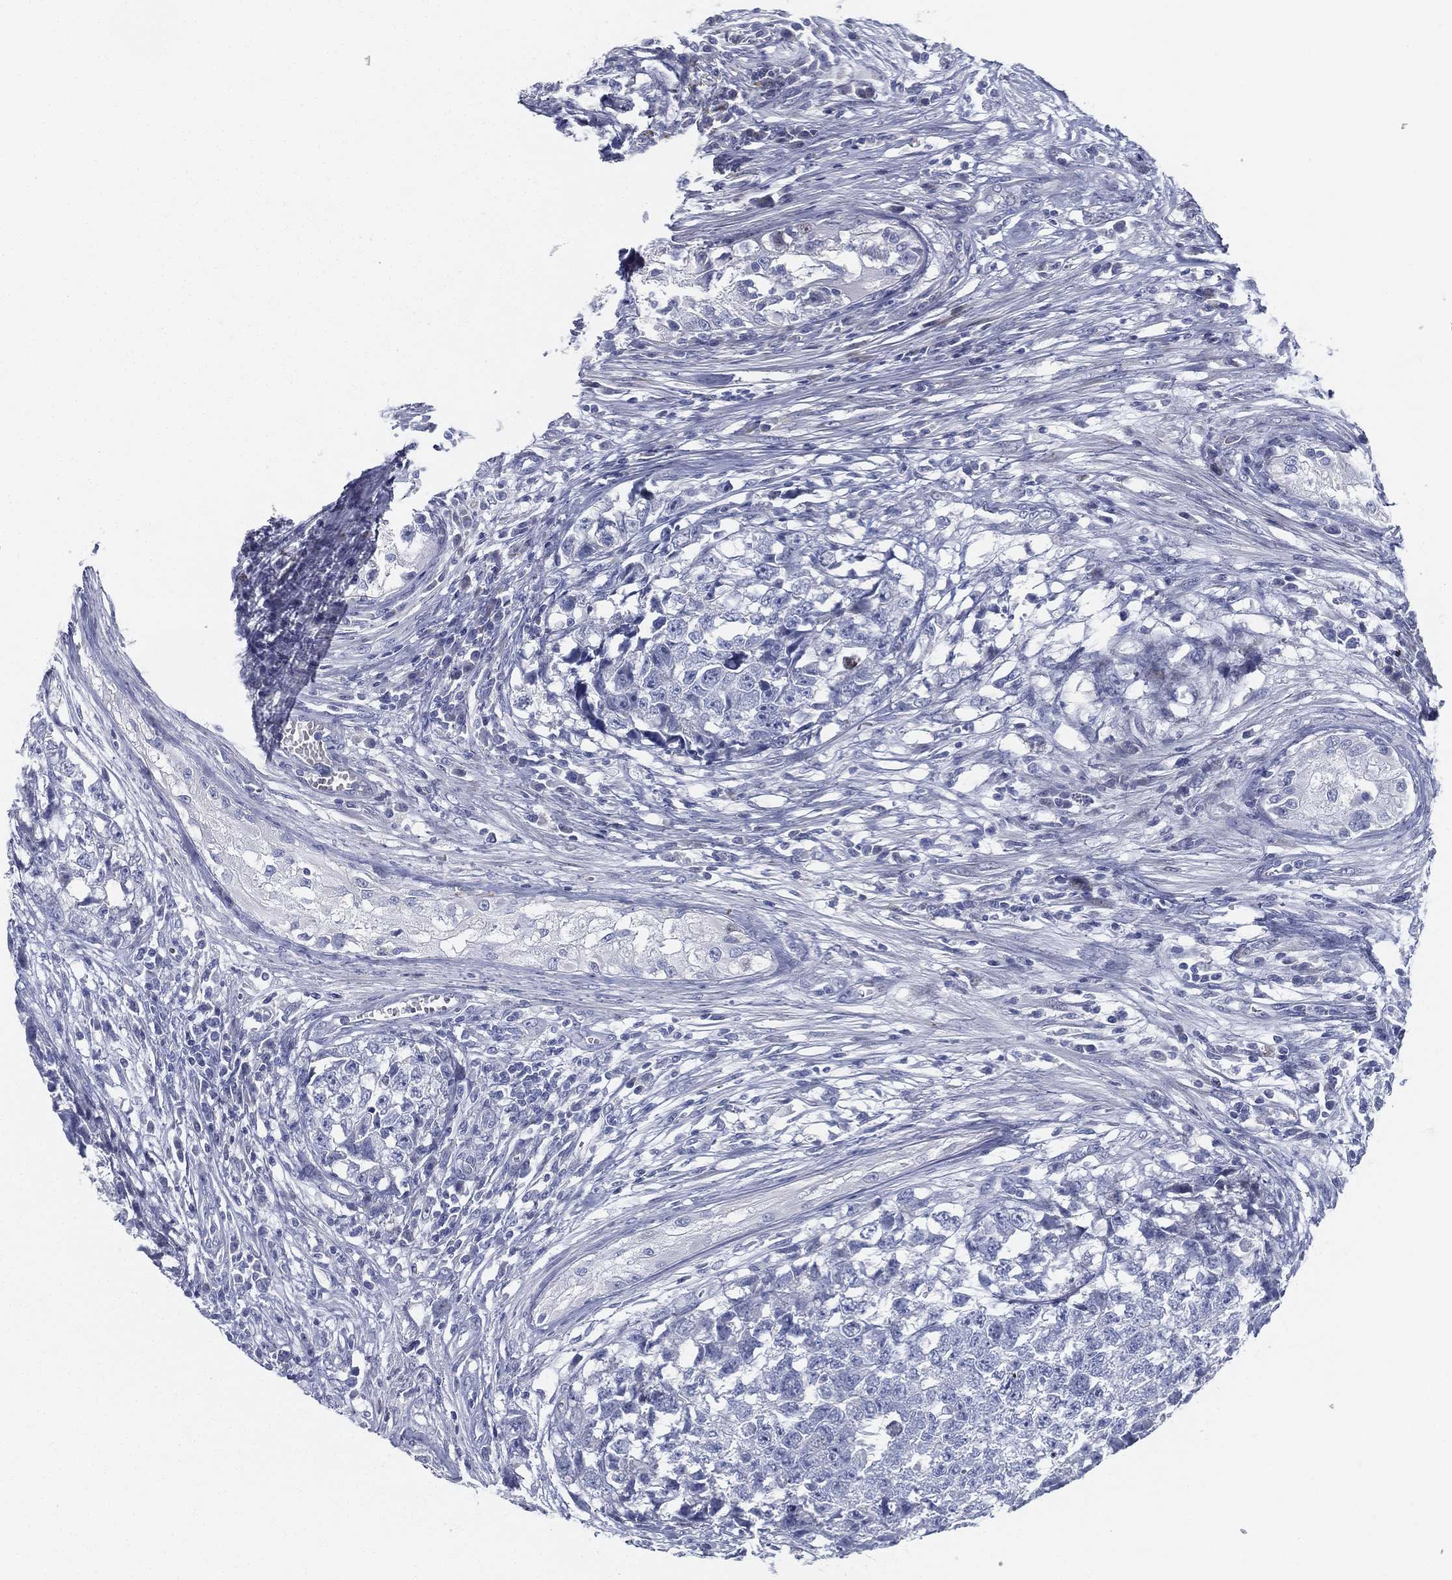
{"staining": {"intensity": "negative", "quantity": "none", "location": "none"}, "tissue": "testis cancer", "cell_type": "Tumor cells", "image_type": "cancer", "snomed": [{"axis": "morphology", "description": "Seminoma, NOS"}, {"axis": "morphology", "description": "Carcinoma, Embryonal, NOS"}, {"axis": "topography", "description": "Testis"}], "caption": "The micrograph shows no staining of tumor cells in seminoma (testis). Brightfield microscopy of immunohistochemistry (IHC) stained with DAB (3,3'-diaminobenzidine) (brown) and hematoxylin (blue), captured at high magnification.", "gene": "SPPL2C", "patient": {"sex": "male", "age": 22}}